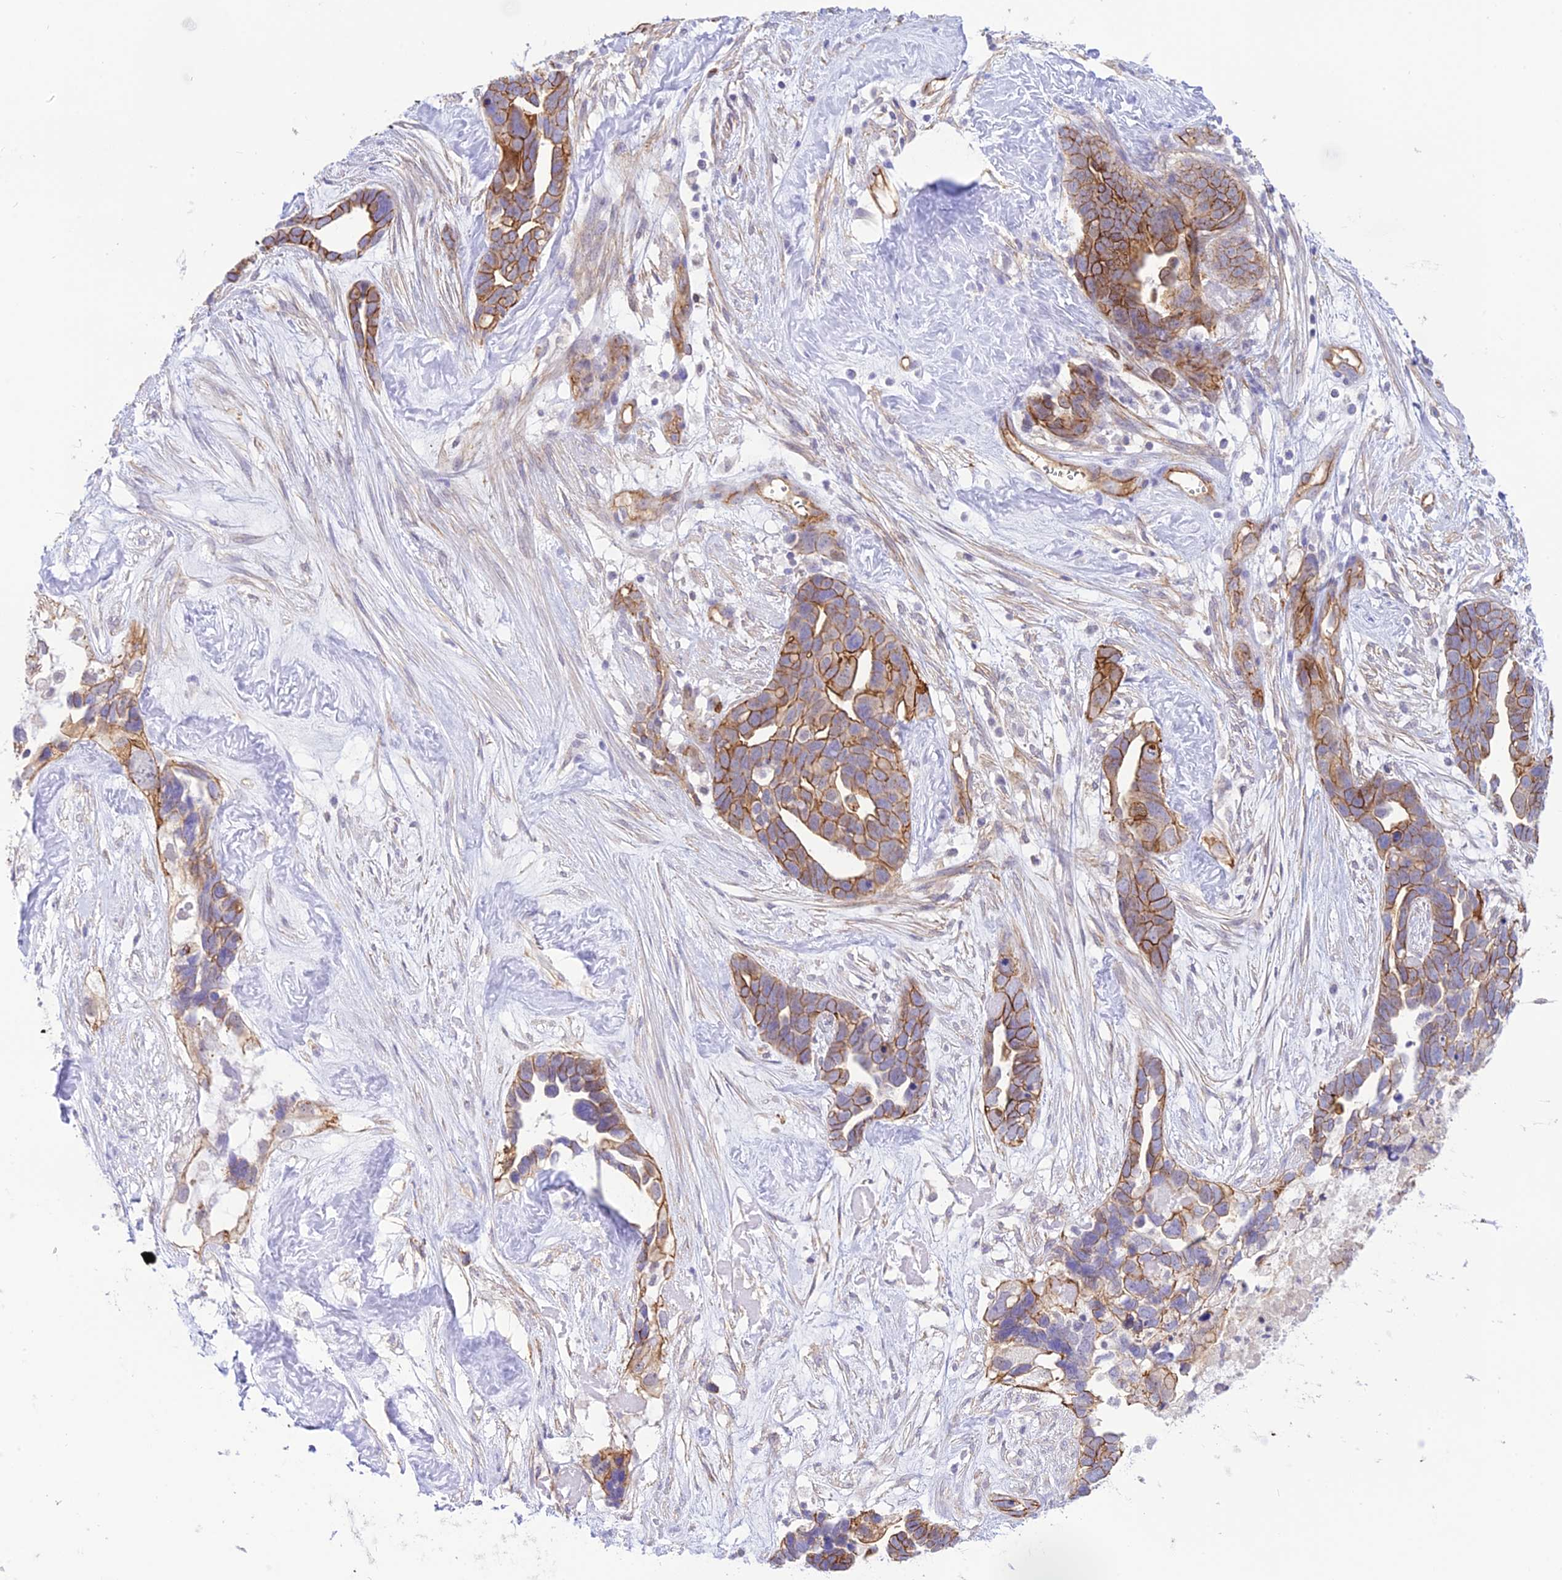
{"staining": {"intensity": "moderate", "quantity": ">75%", "location": "cytoplasmic/membranous"}, "tissue": "ovarian cancer", "cell_type": "Tumor cells", "image_type": "cancer", "snomed": [{"axis": "morphology", "description": "Cystadenocarcinoma, serous, NOS"}, {"axis": "topography", "description": "Ovary"}], "caption": "Ovarian cancer was stained to show a protein in brown. There is medium levels of moderate cytoplasmic/membranous expression in approximately >75% of tumor cells. The staining is performed using DAB brown chromogen to label protein expression. The nuclei are counter-stained blue using hematoxylin.", "gene": "YPEL5", "patient": {"sex": "female", "age": 54}}